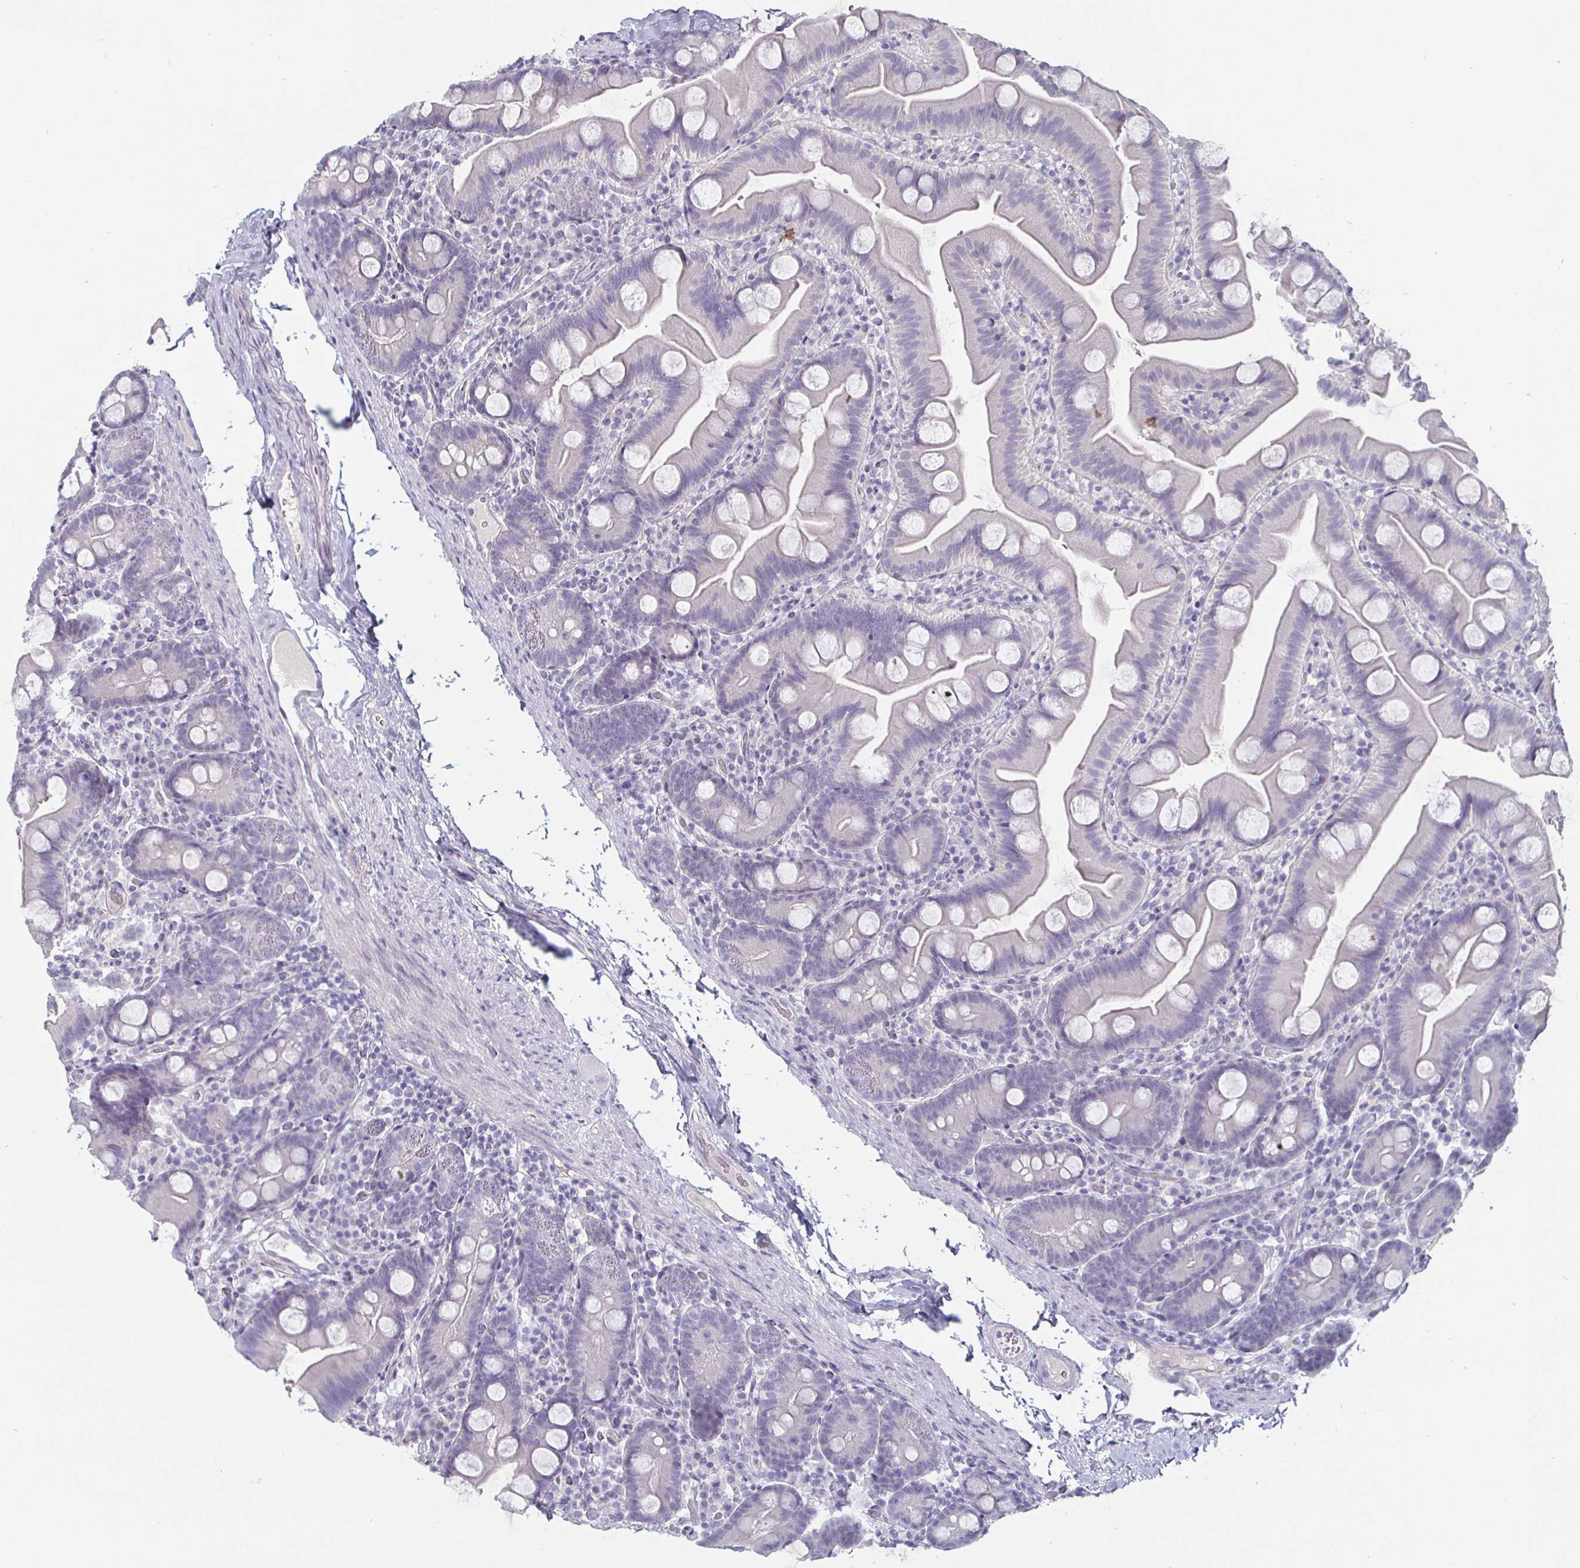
{"staining": {"intensity": "negative", "quantity": "none", "location": "none"}, "tissue": "small intestine", "cell_type": "Glandular cells", "image_type": "normal", "snomed": [{"axis": "morphology", "description": "Normal tissue, NOS"}, {"axis": "topography", "description": "Small intestine"}], "caption": "Immunohistochemistry (IHC) histopathology image of normal small intestine: small intestine stained with DAB demonstrates no significant protein positivity in glandular cells.", "gene": "ENPP1", "patient": {"sex": "female", "age": 68}}